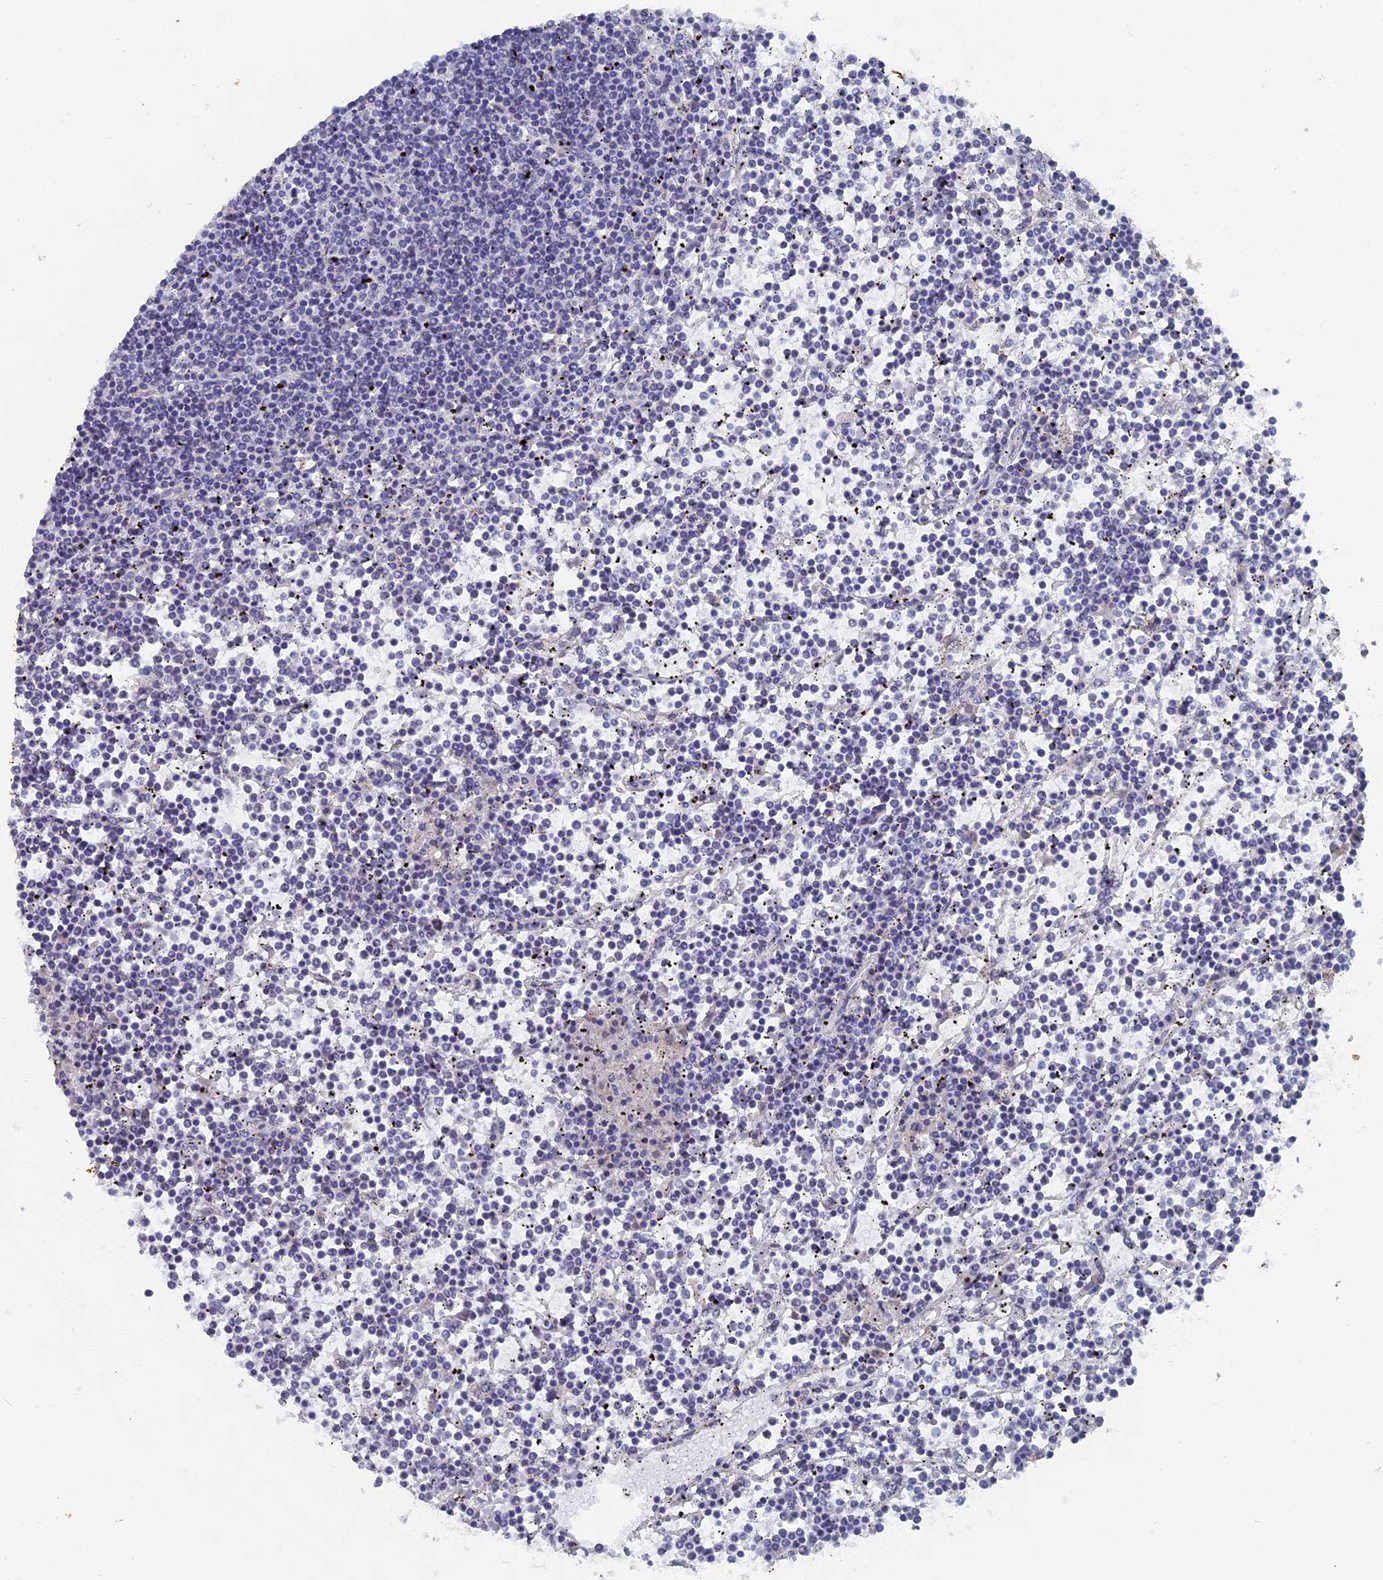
{"staining": {"intensity": "negative", "quantity": "none", "location": "none"}, "tissue": "lymphoma", "cell_type": "Tumor cells", "image_type": "cancer", "snomed": [{"axis": "morphology", "description": "Malignant lymphoma, non-Hodgkin's type, Low grade"}, {"axis": "topography", "description": "Spleen"}], "caption": "Tumor cells show no significant expression in lymphoma.", "gene": "SRFBP1", "patient": {"sex": "female", "age": 19}}